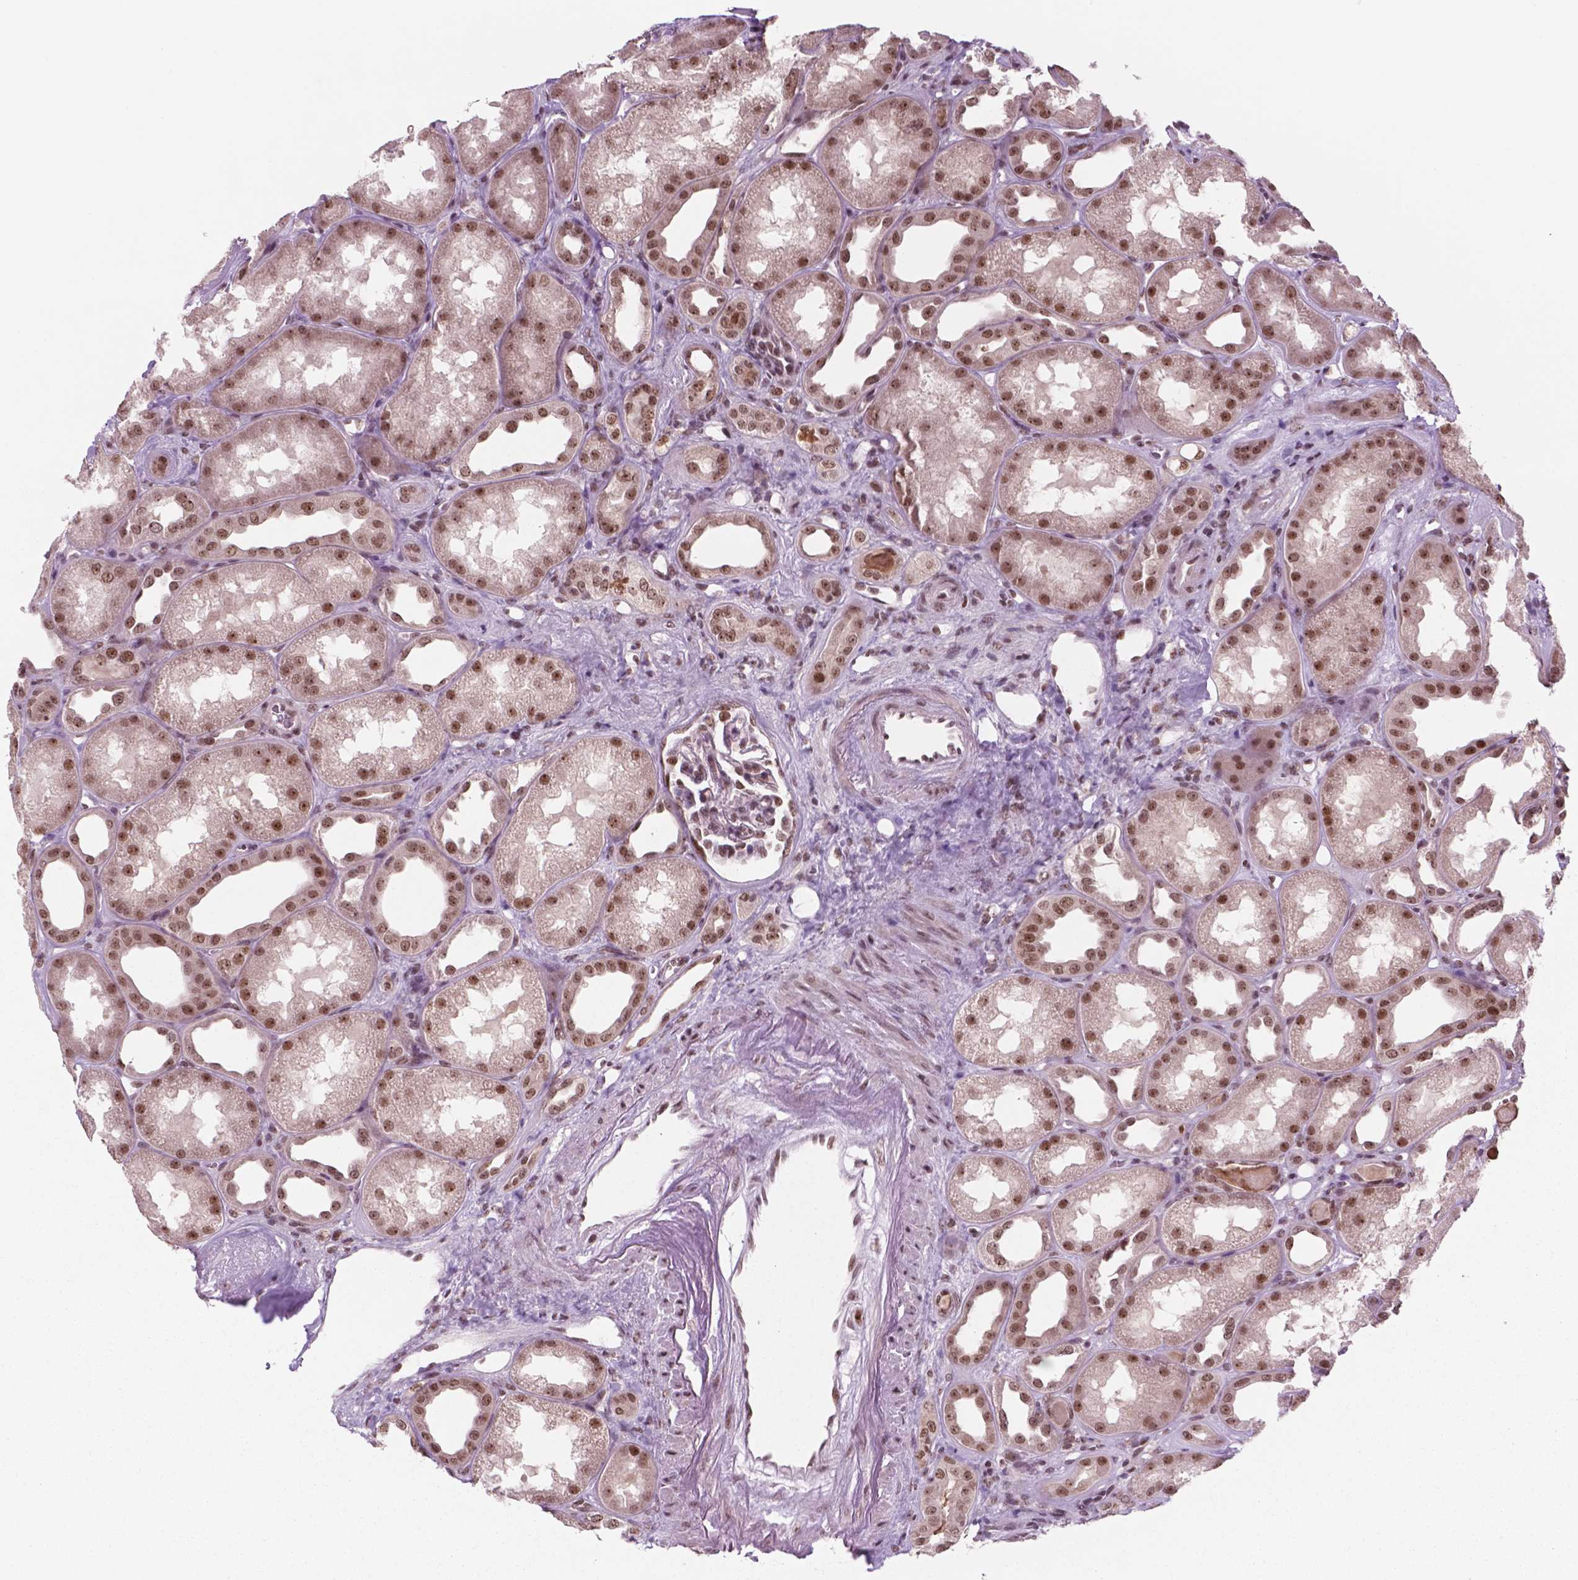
{"staining": {"intensity": "moderate", "quantity": ">75%", "location": "nuclear"}, "tissue": "kidney", "cell_type": "Cells in glomeruli", "image_type": "normal", "snomed": [{"axis": "morphology", "description": "Normal tissue, NOS"}, {"axis": "topography", "description": "Kidney"}], "caption": "Moderate nuclear positivity is identified in approximately >75% of cells in glomeruli in normal kidney. Nuclei are stained in blue.", "gene": "POLR2E", "patient": {"sex": "male", "age": 61}}